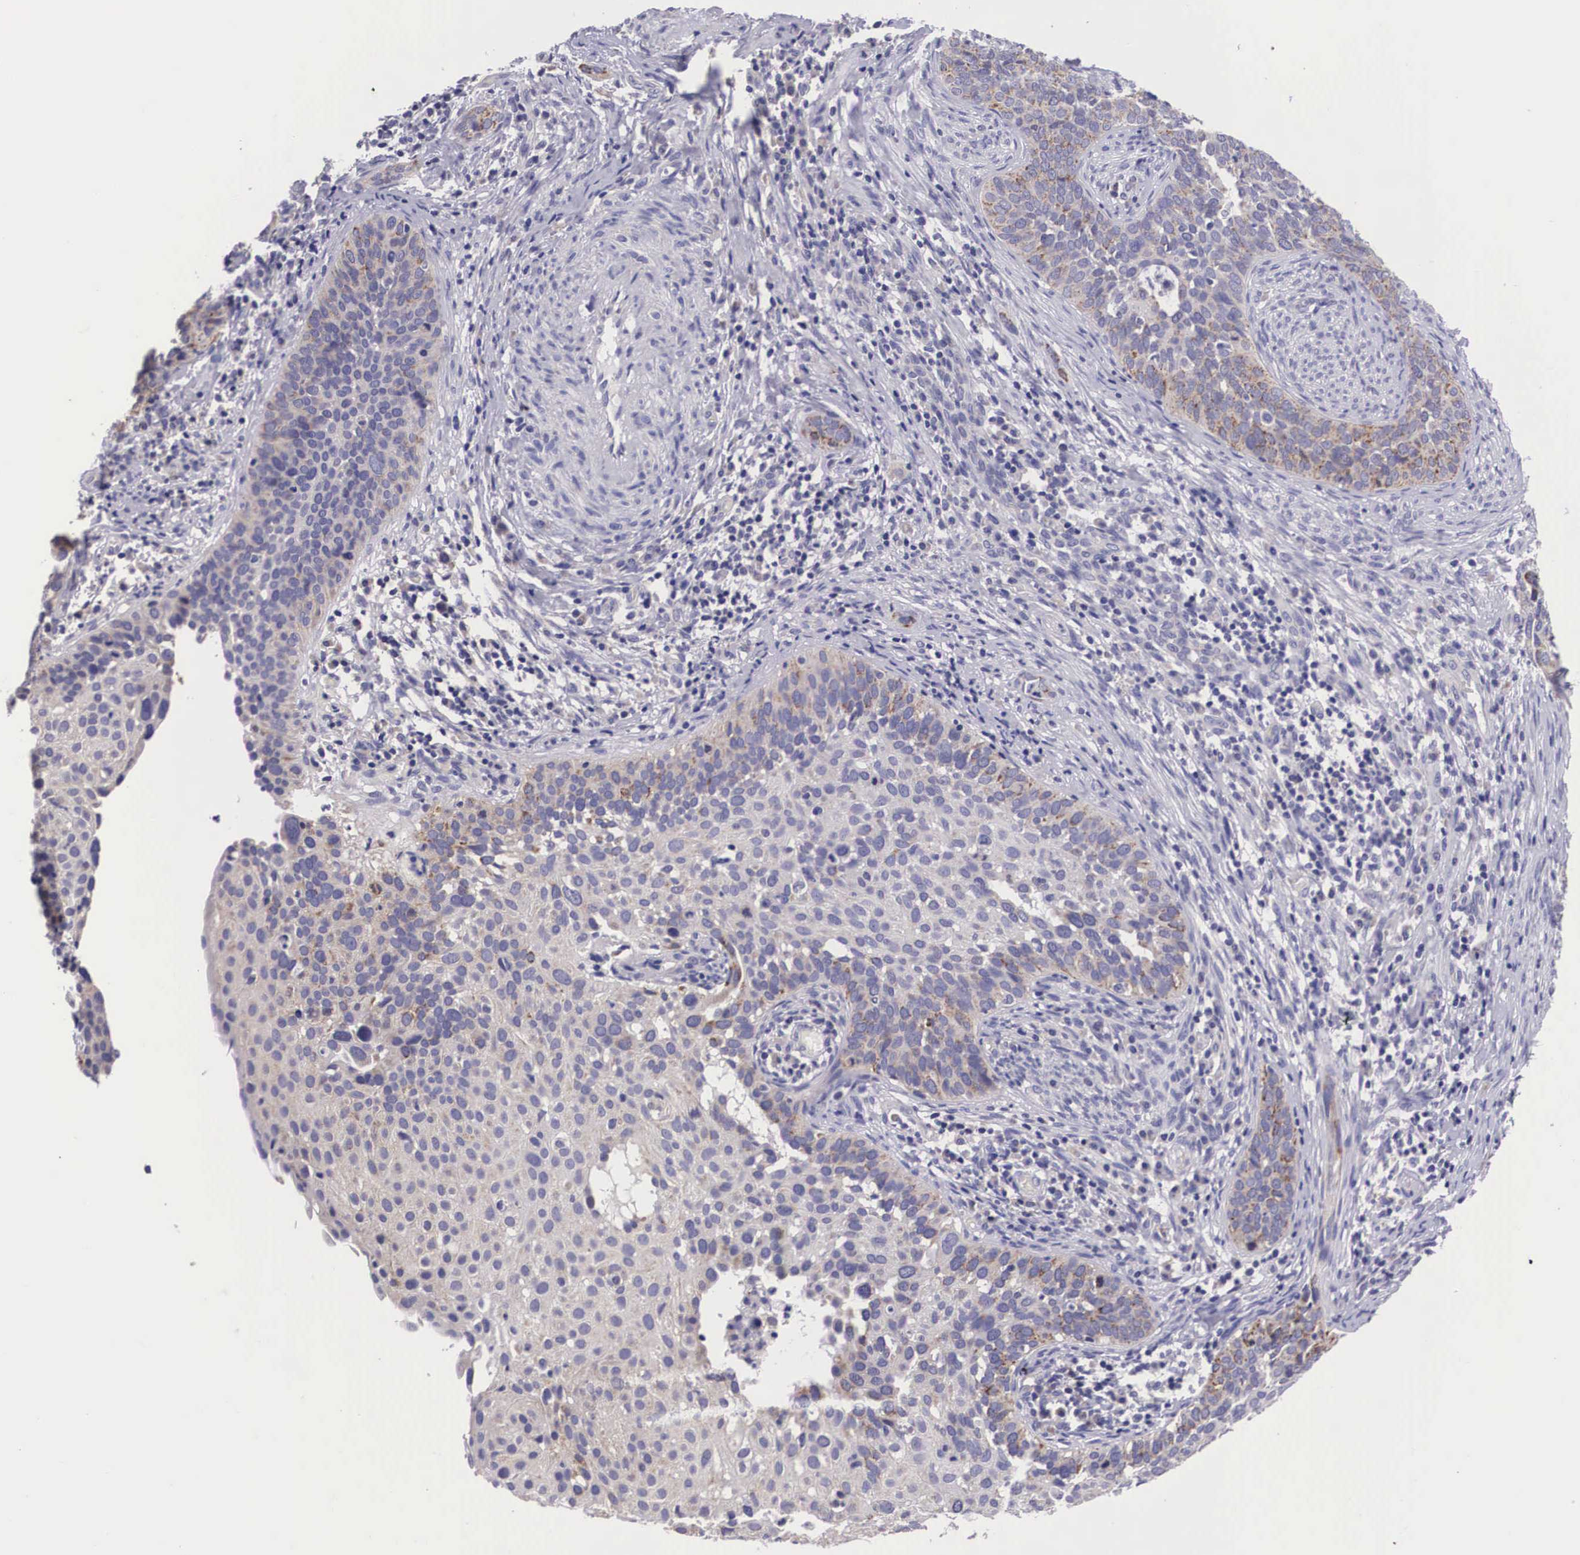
{"staining": {"intensity": "moderate", "quantity": "25%-75%", "location": "cytoplasmic/membranous"}, "tissue": "cervical cancer", "cell_type": "Tumor cells", "image_type": "cancer", "snomed": [{"axis": "morphology", "description": "Squamous cell carcinoma, NOS"}, {"axis": "topography", "description": "Cervix"}], "caption": "High-power microscopy captured an immunohistochemistry (IHC) micrograph of cervical squamous cell carcinoma, revealing moderate cytoplasmic/membranous staining in approximately 25%-75% of tumor cells.", "gene": "ARG2", "patient": {"sex": "female", "age": 31}}